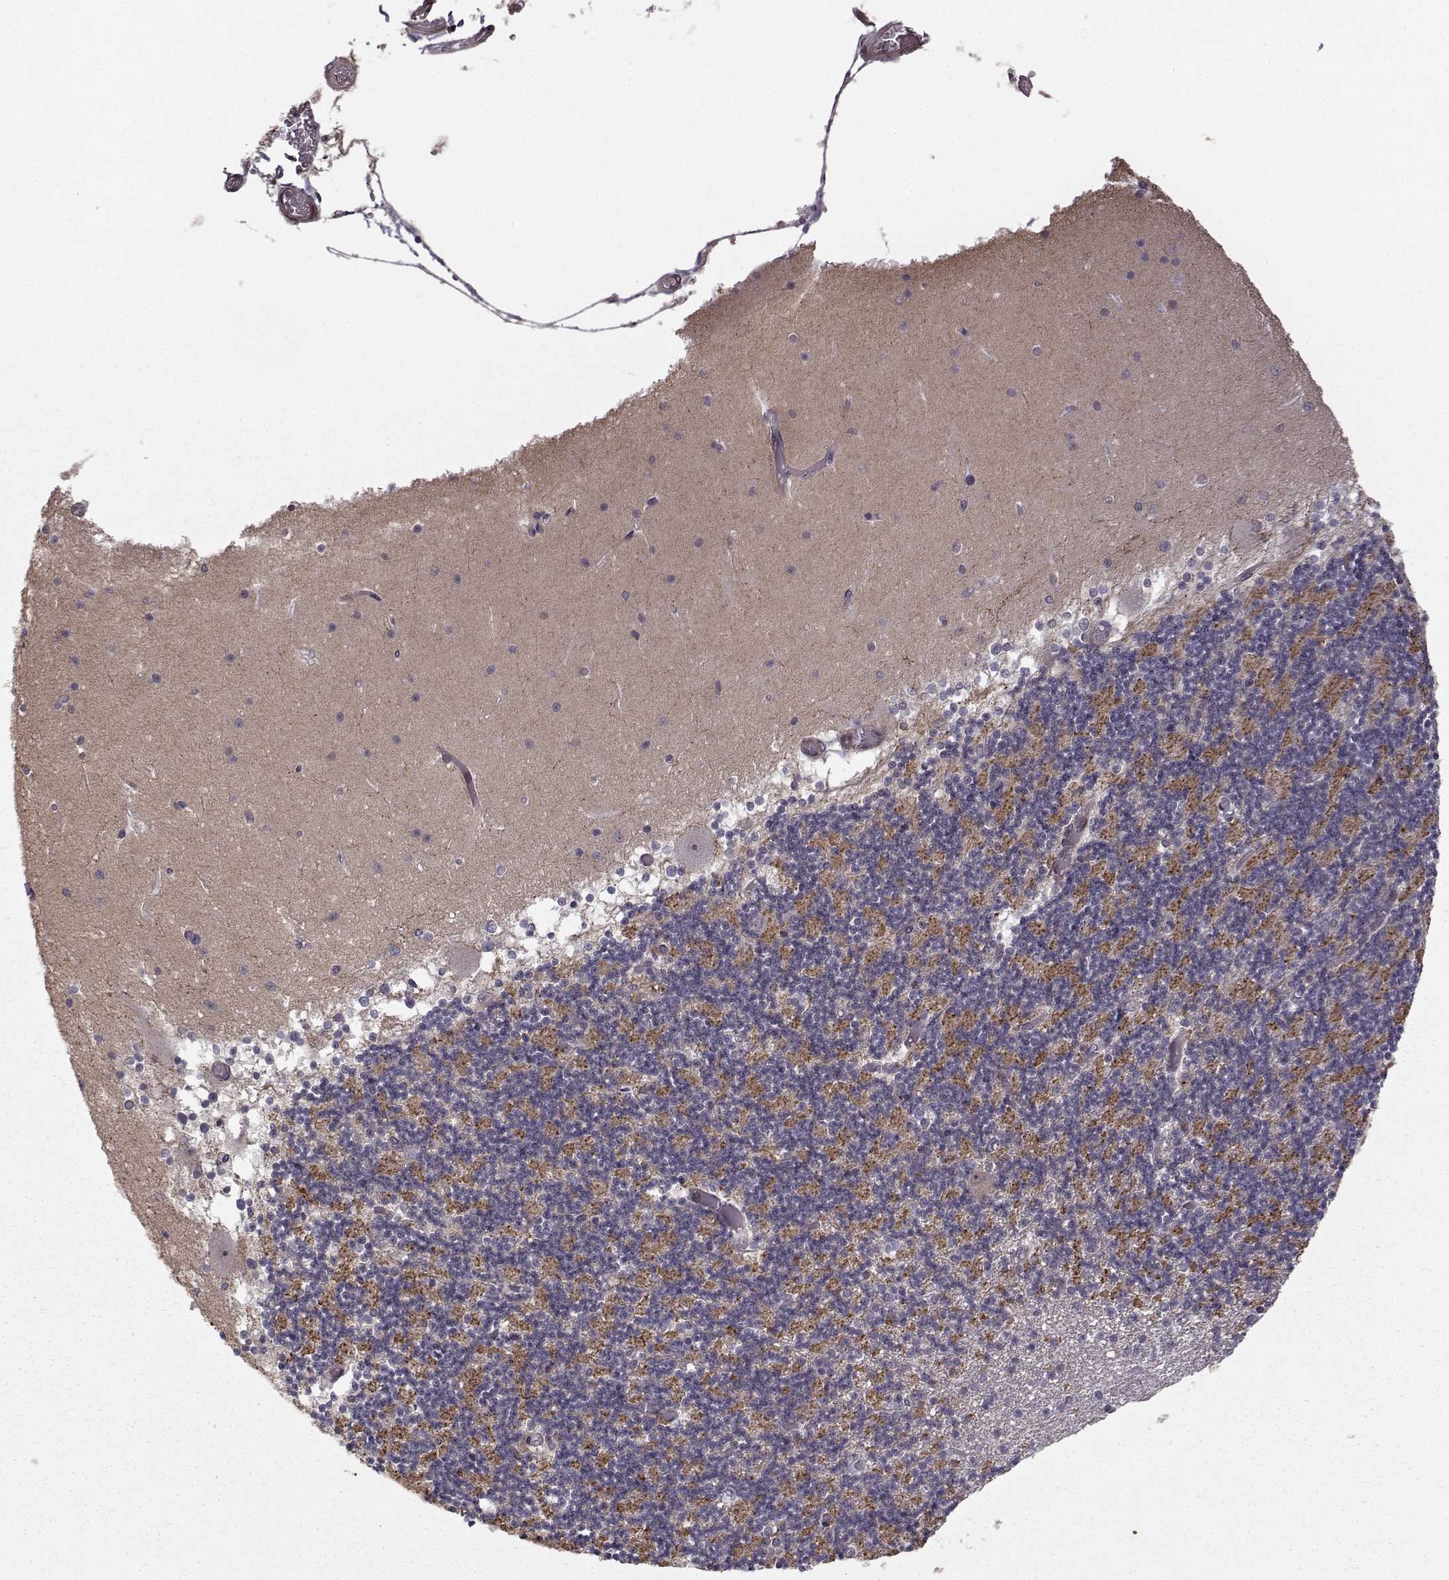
{"staining": {"intensity": "negative", "quantity": "none", "location": "none"}, "tissue": "cerebellum", "cell_type": "Cells in granular layer", "image_type": "normal", "snomed": [{"axis": "morphology", "description": "Normal tissue, NOS"}, {"axis": "topography", "description": "Cerebellum"}], "caption": "Unremarkable cerebellum was stained to show a protein in brown. There is no significant expression in cells in granular layer. Brightfield microscopy of immunohistochemistry (IHC) stained with DAB (brown) and hematoxylin (blue), captured at high magnification.", "gene": "APC", "patient": {"sex": "female", "age": 28}}